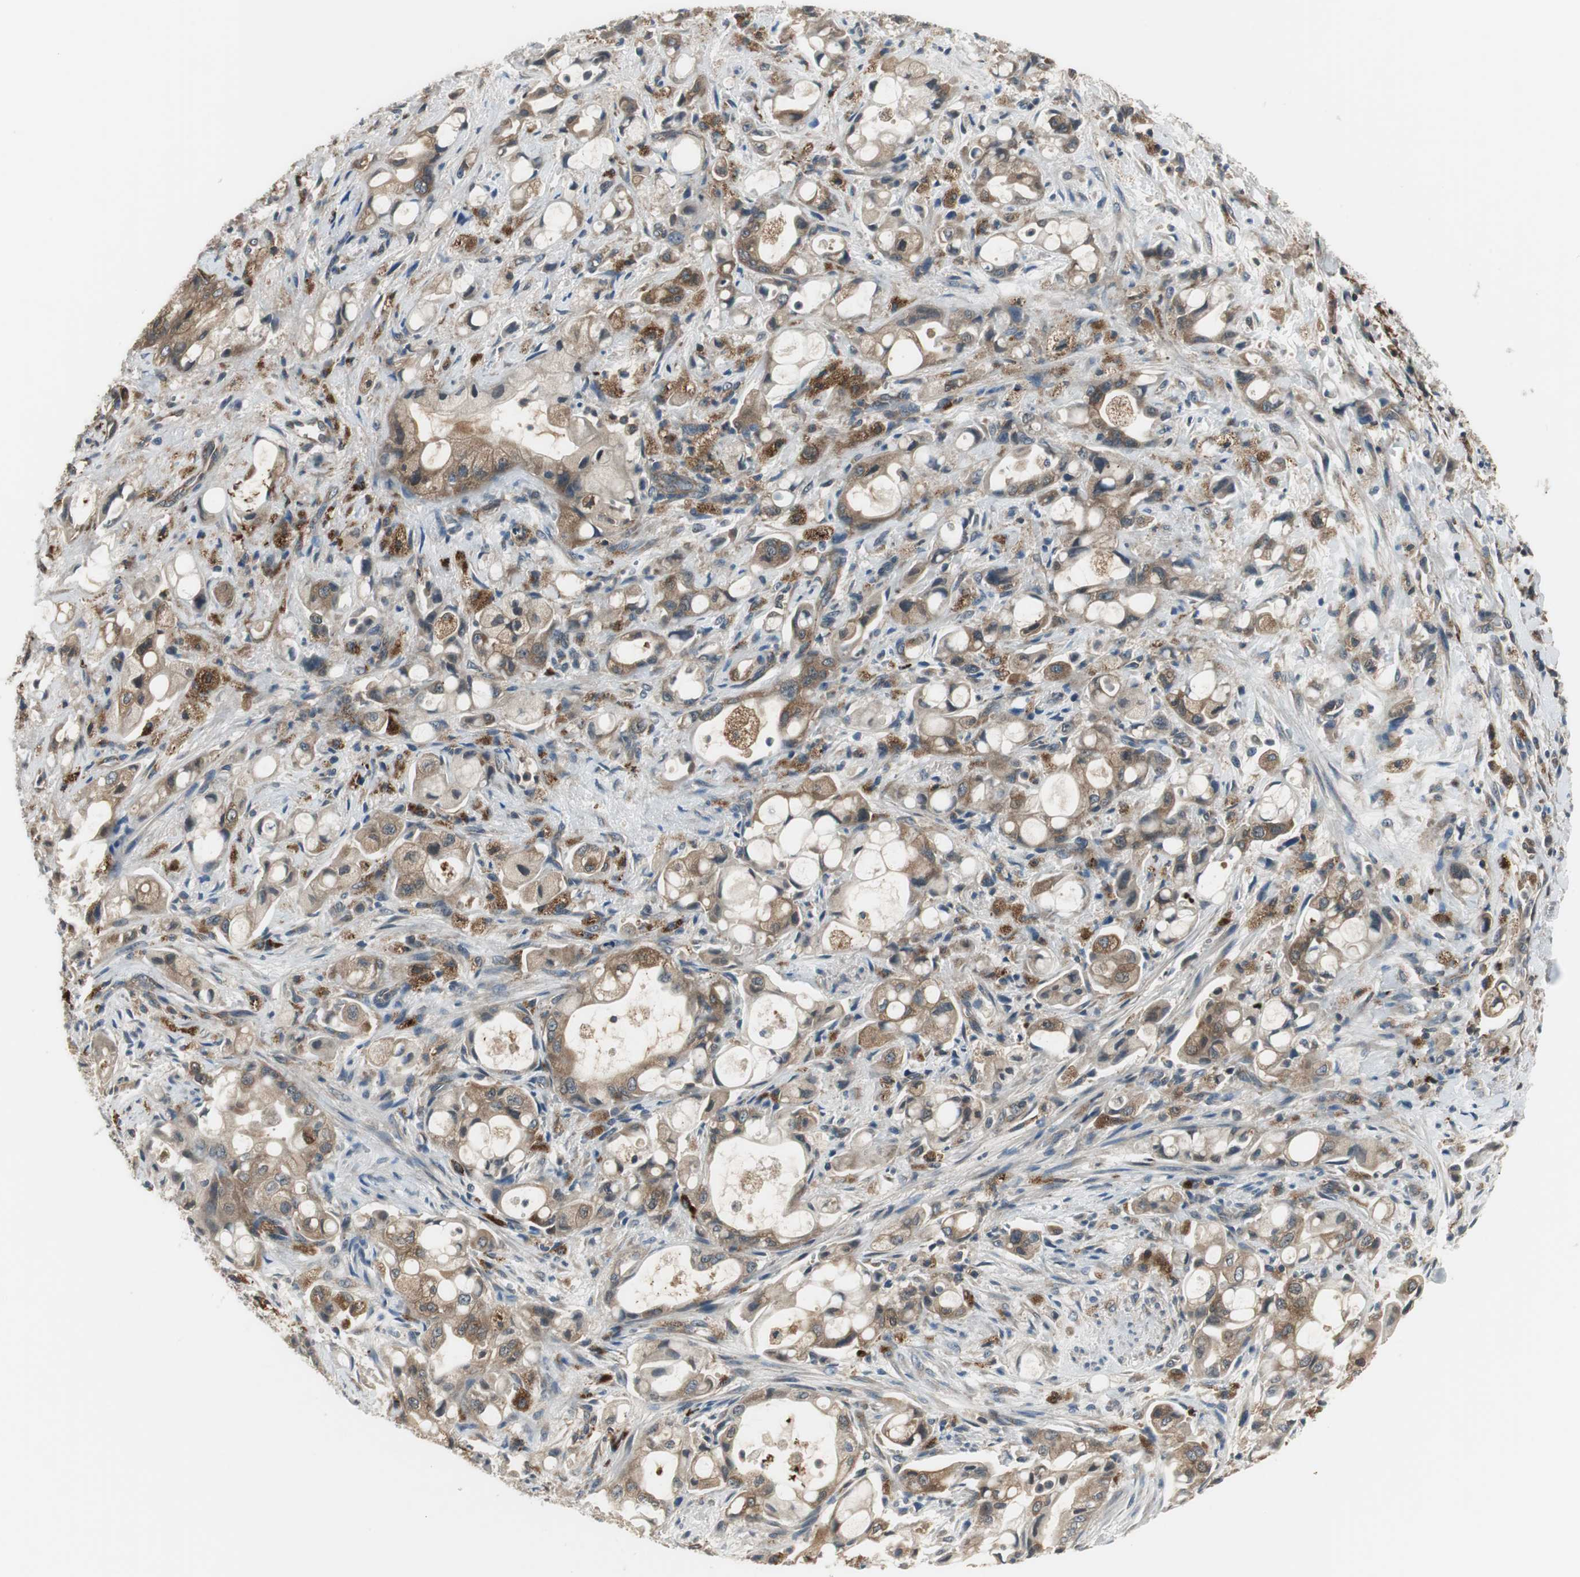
{"staining": {"intensity": "moderate", "quantity": ">75%", "location": "cytoplasmic/membranous"}, "tissue": "pancreatic cancer", "cell_type": "Tumor cells", "image_type": "cancer", "snomed": [{"axis": "morphology", "description": "Adenocarcinoma, NOS"}, {"axis": "topography", "description": "Pancreas"}], "caption": "A high-resolution histopathology image shows IHC staining of pancreatic adenocarcinoma, which exhibits moderate cytoplasmic/membranous expression in about >75% of tumor cells.", "gene": "NCK1", "patient": {"sex": "male", "age": 79}}